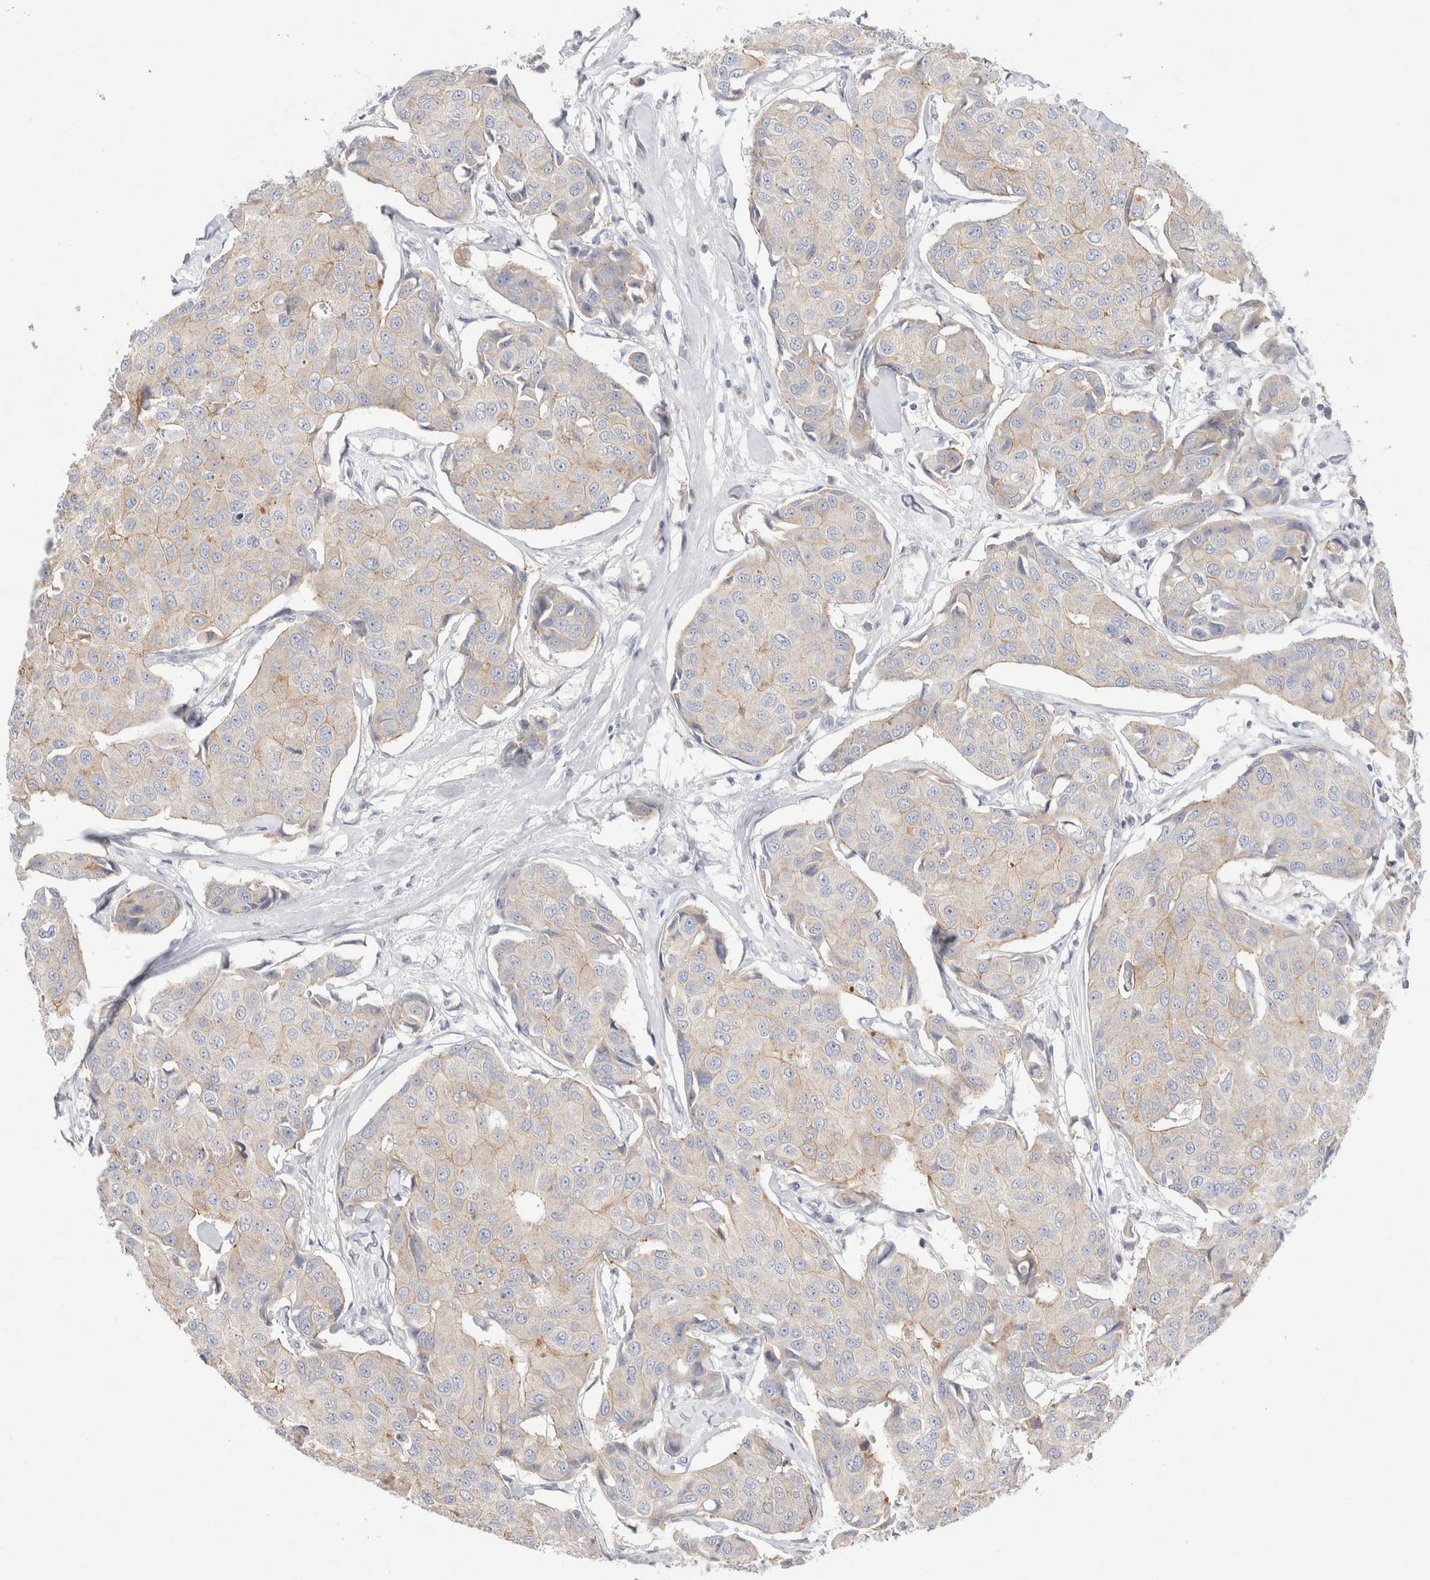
{"staining": {"intensity": "weak", "quantity": "<25%", "location": "cytoplasmic/membranous"}, "tissue": "breast cancer", "cell_type": "Tumor cells", "image_type": "cancer", "snomed": [{"axis": "morphology", "description": "Duct carcinoma"}, {"axis": "topography", "description": "Breast"}], "caption": "There is no significant positivity in tumor cells of breast infiltrating ductal carcinoma.", "gene": "CMTM4", "patient": {"sex": "female", "age": 80}}